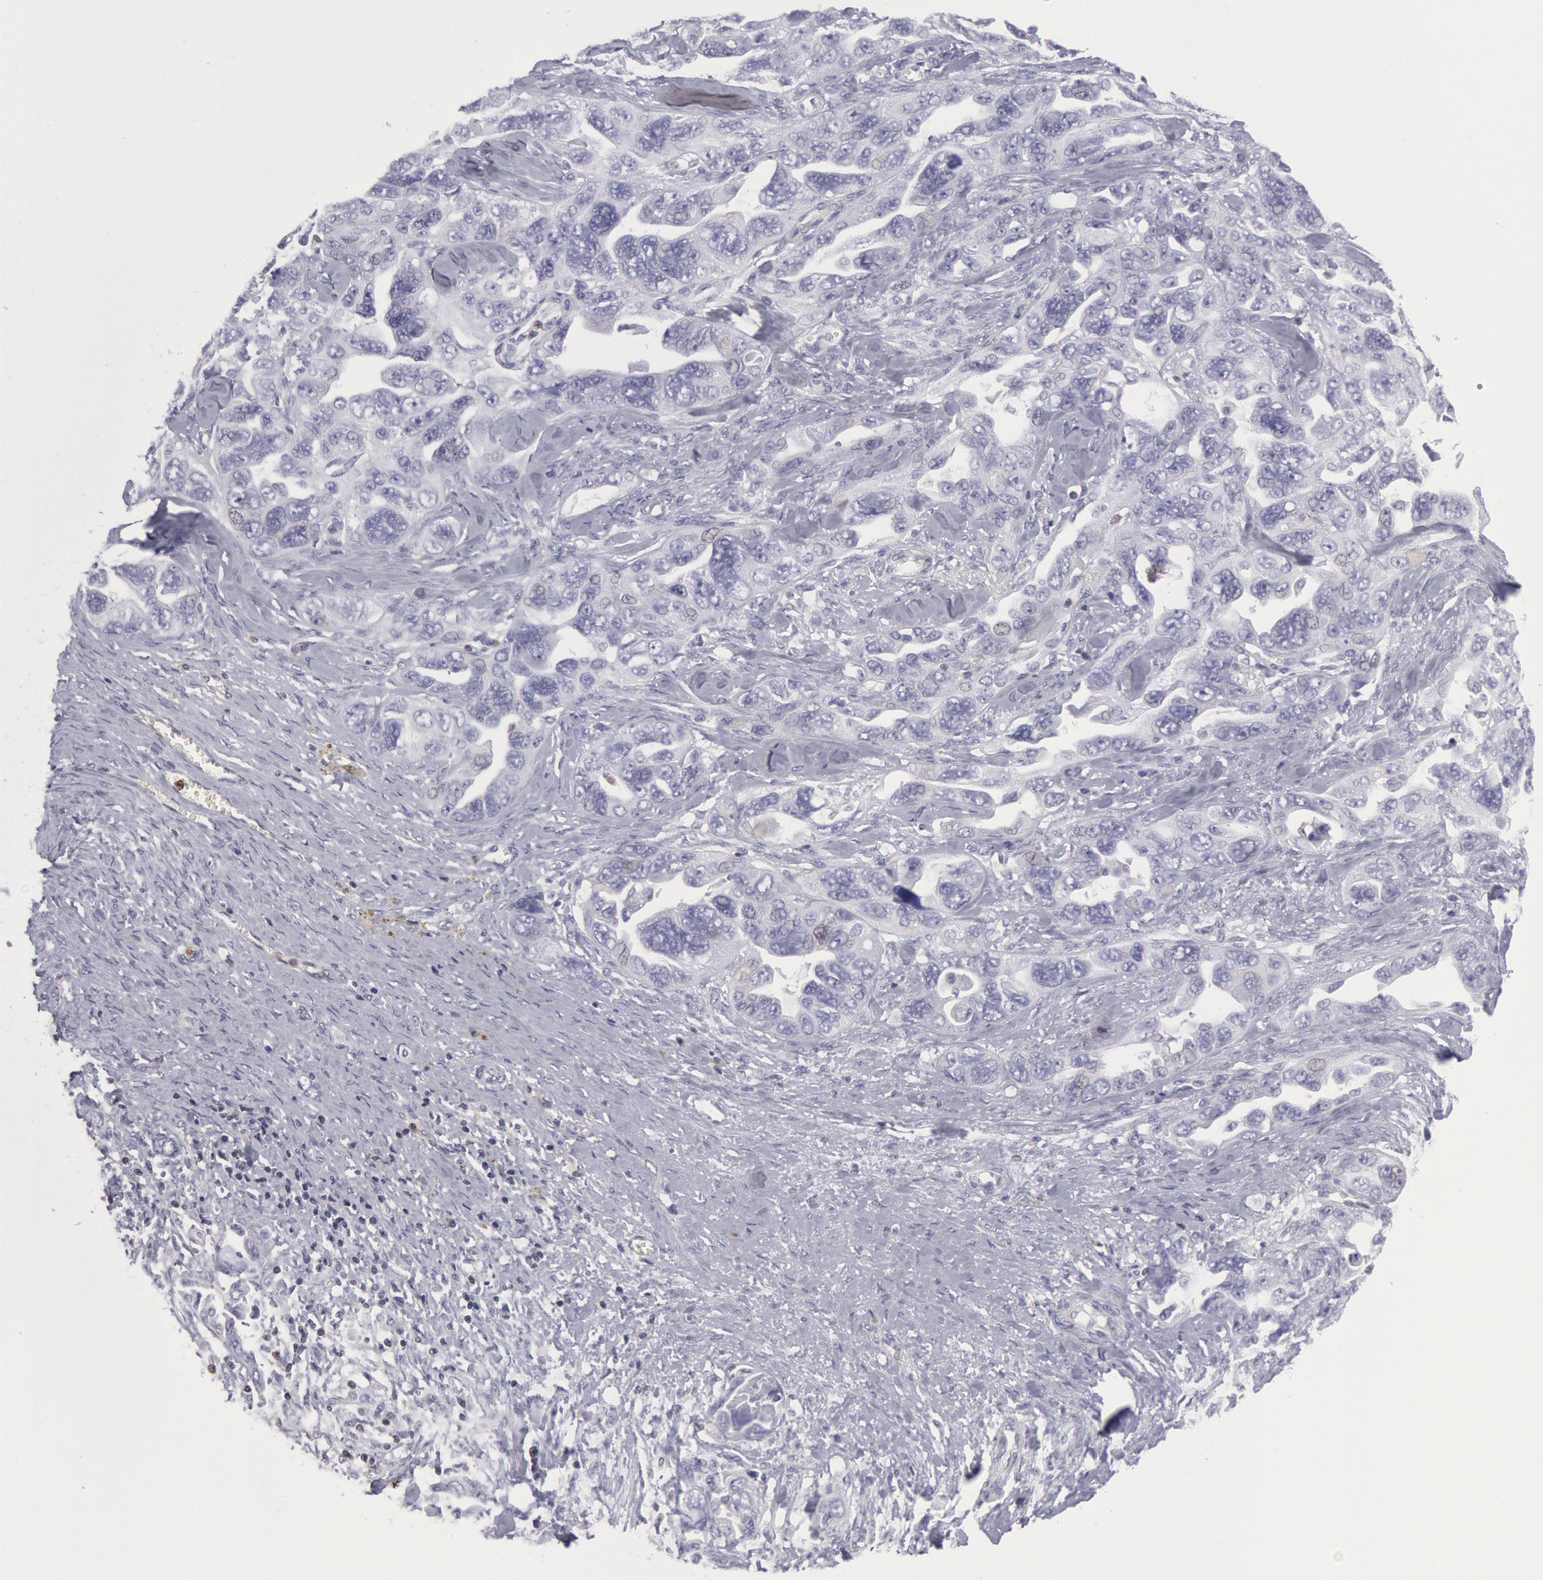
{"staining": {"intensity": "negative", "quantity": "none", "location": "none"}, "tissue": "ovarian cancer", "cell_type": "Tumor cells", "image_type": "cancer", "snomed": [{"axis": "morphology", "description": "Cystadenocarcinoma, serous, NOS"}, {"axis": "topography", "description": "Ovary"}], "caption": "A photomicrograph of human ovarian serous cystadenocarcinoma is negative for staining in tumor cells. (DAB IHC with hematoxylin counter stain).", "gene": "RAB27A", "patient": {"sex": "female", "age": 63}}